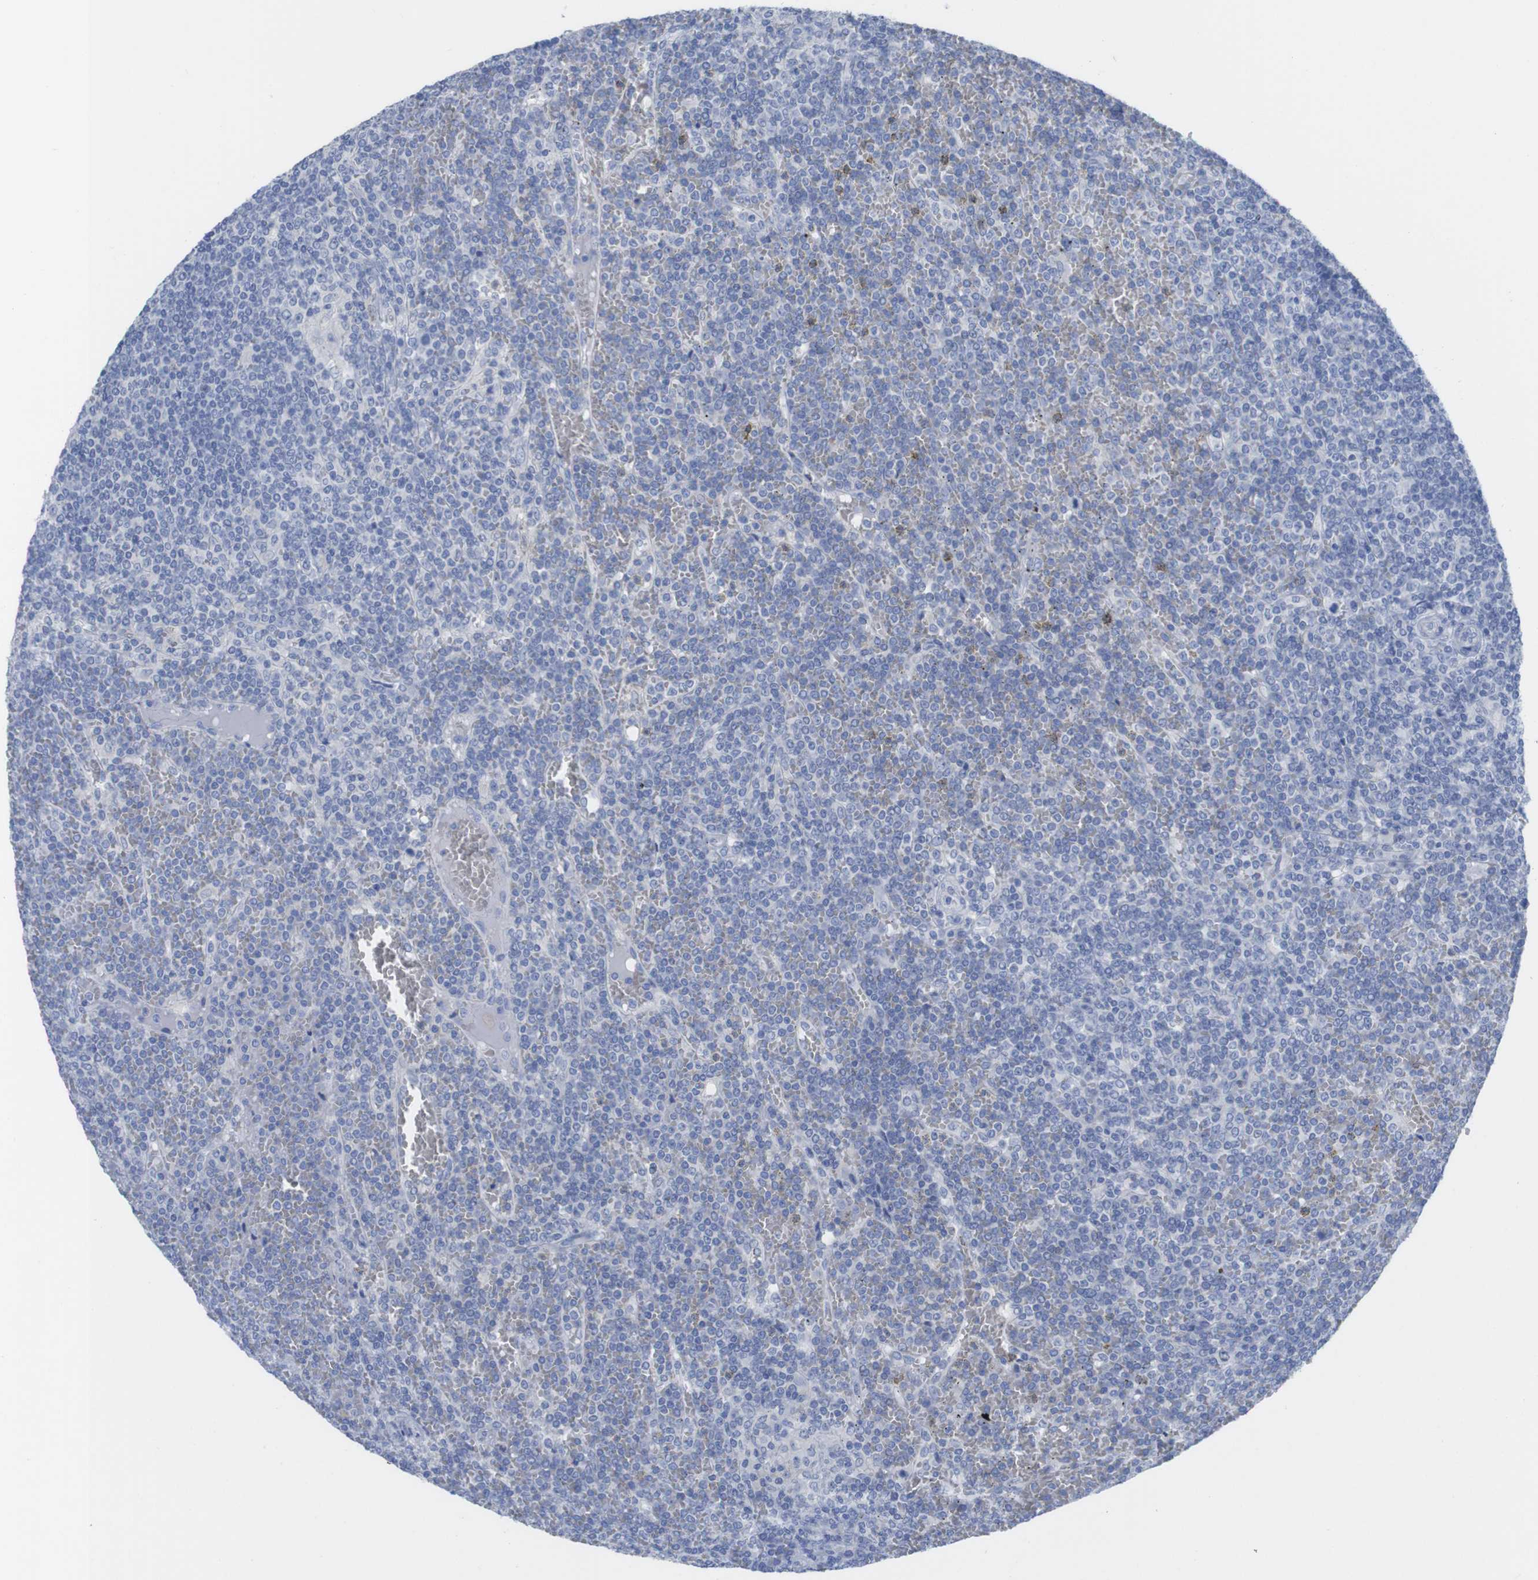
{"staining": {"intensity": "negative", "quantity": "none", "location": "none"}, "tissue": "lymphoma", "cell_type": "Tumor cells", "image_type": "cancer", "snomed": [{"axis": "morphology", "description": "Malignant lymphoma, non-Hodgkin's type, Low grade"}, {"axis": "topography", "description": "Spleen"}], "caption": "Immunohistochemistry of human malignant lymphoma, non-Hodgkin's type (low-grade) demonstrates no staining in tumor cells.", "gene": "PNMA1", "patient": {"sex": "female", "age": 19}}